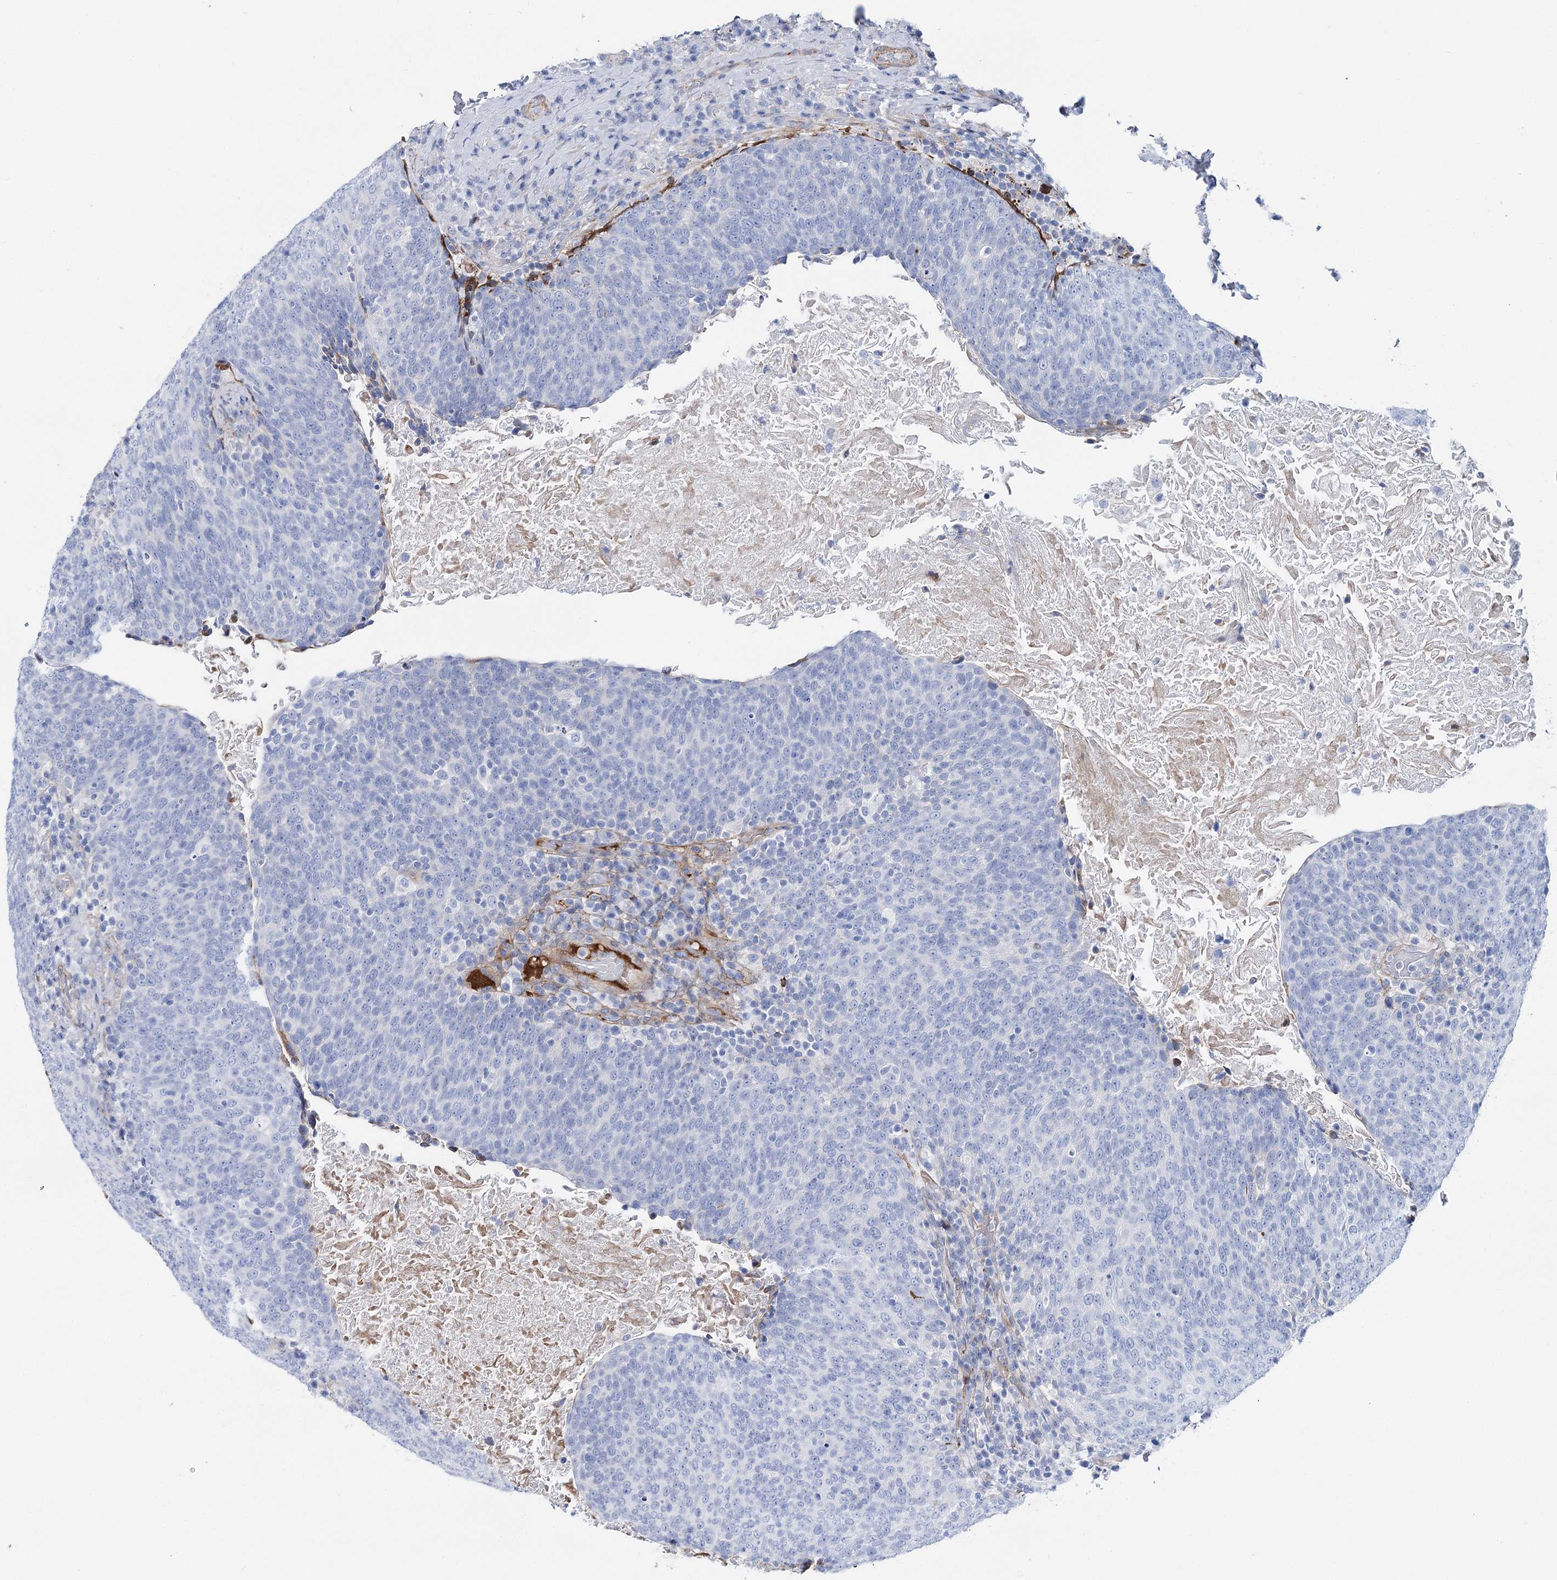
{"staining": {"intensity": "negative", "quantity": "none", "location": "none"}, "tissue": "head and neck cancer", "cell_type": "Tumor cells", "image_type": "cancer", "snomed": [{"axis": "morphology", "description": "Squamous cell carcinoma, NOS"}, {"axis": "morphology", "description": "Squamous cell carcinoma, metastatic, NOS"}, {"axis": "topography", "description": "Lymph node"}, {"axis": "topography", "description": "Head-Neck"}], "caption": "This is a histopathology image of IHC staining of head and neck metastatic squamous cell carcinoma, which shows no staining in tumor cells.", "gene": "ANKRD23", "patient": {"sex": "male", "age": 62}}